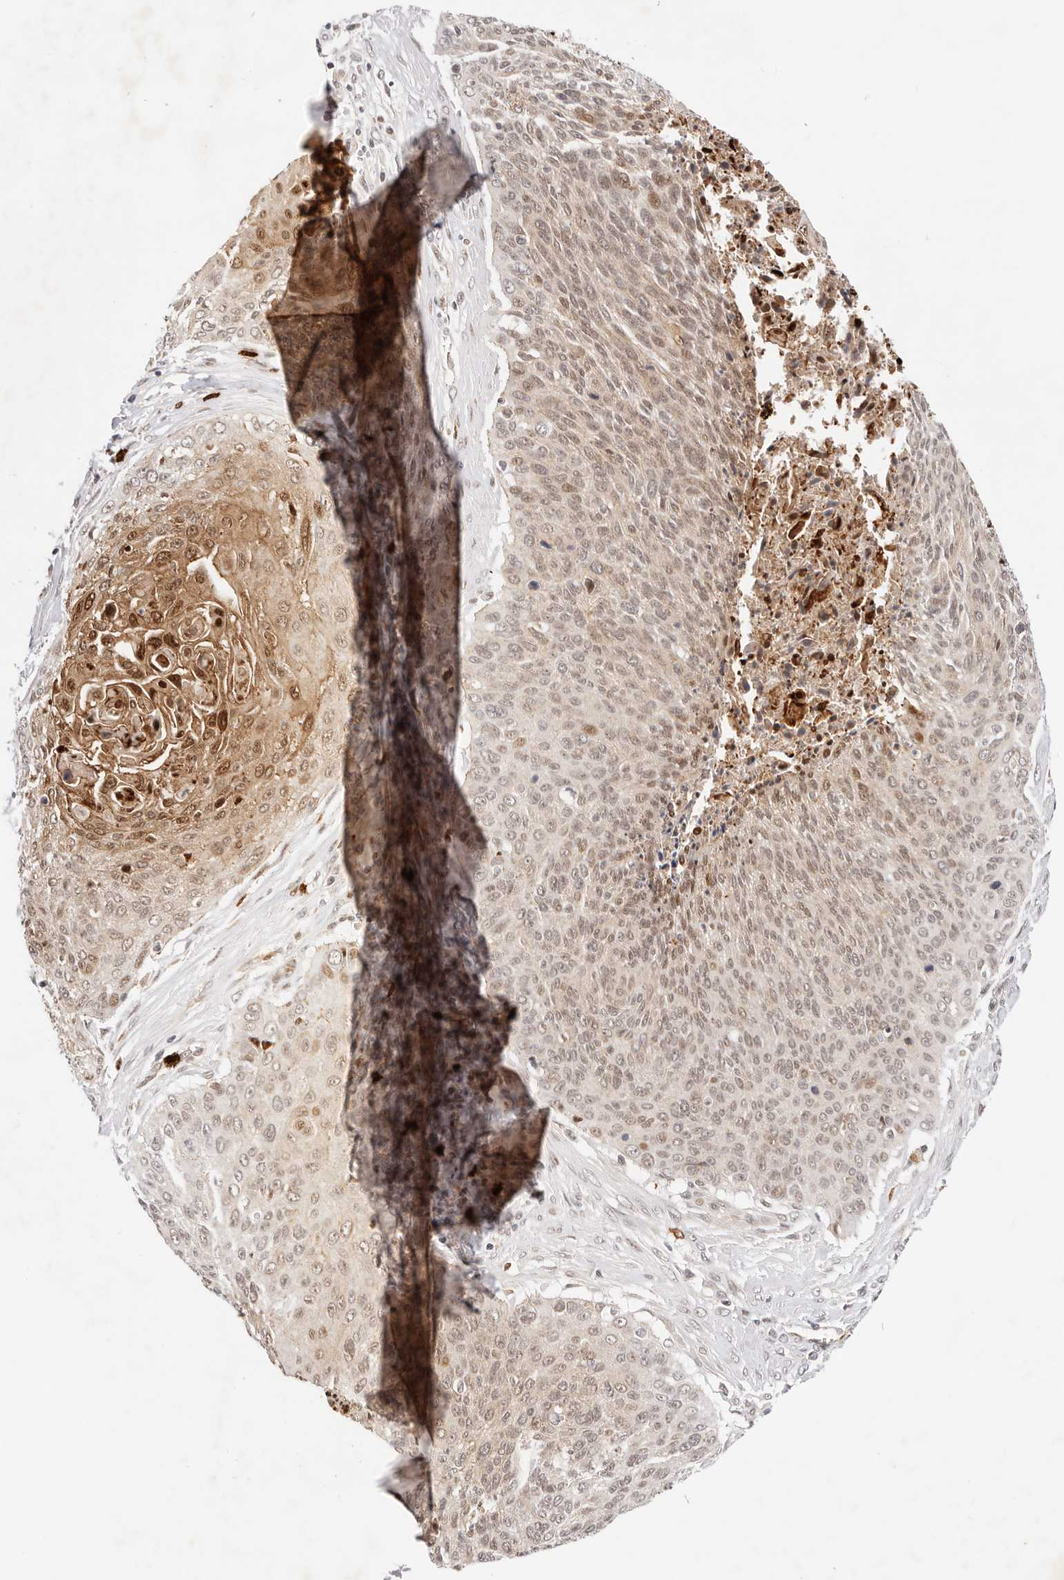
{"staining": {"intensity": "moderate", "quantity": ">75%", "location": "cytoplasmic/membranous,nuclear"}, "tissue": "cervical cancer", "cell_type": "Tumor cells", "image_type": "cancer", "snomed": [{"axis": "morphology", "description": "Squamous cell carcinoma, NOS"}, {"axis": "topography", "description": "Cervix"}], "caption": "Cervical cancer was stained to show a protein in brown. There is medium levels of moderate cytoplasmic/membranous and nuclear expression in approximately >75% of tumor cells.", "gene": "AFDN", "patient": {"sex": "female", "age": 55}}